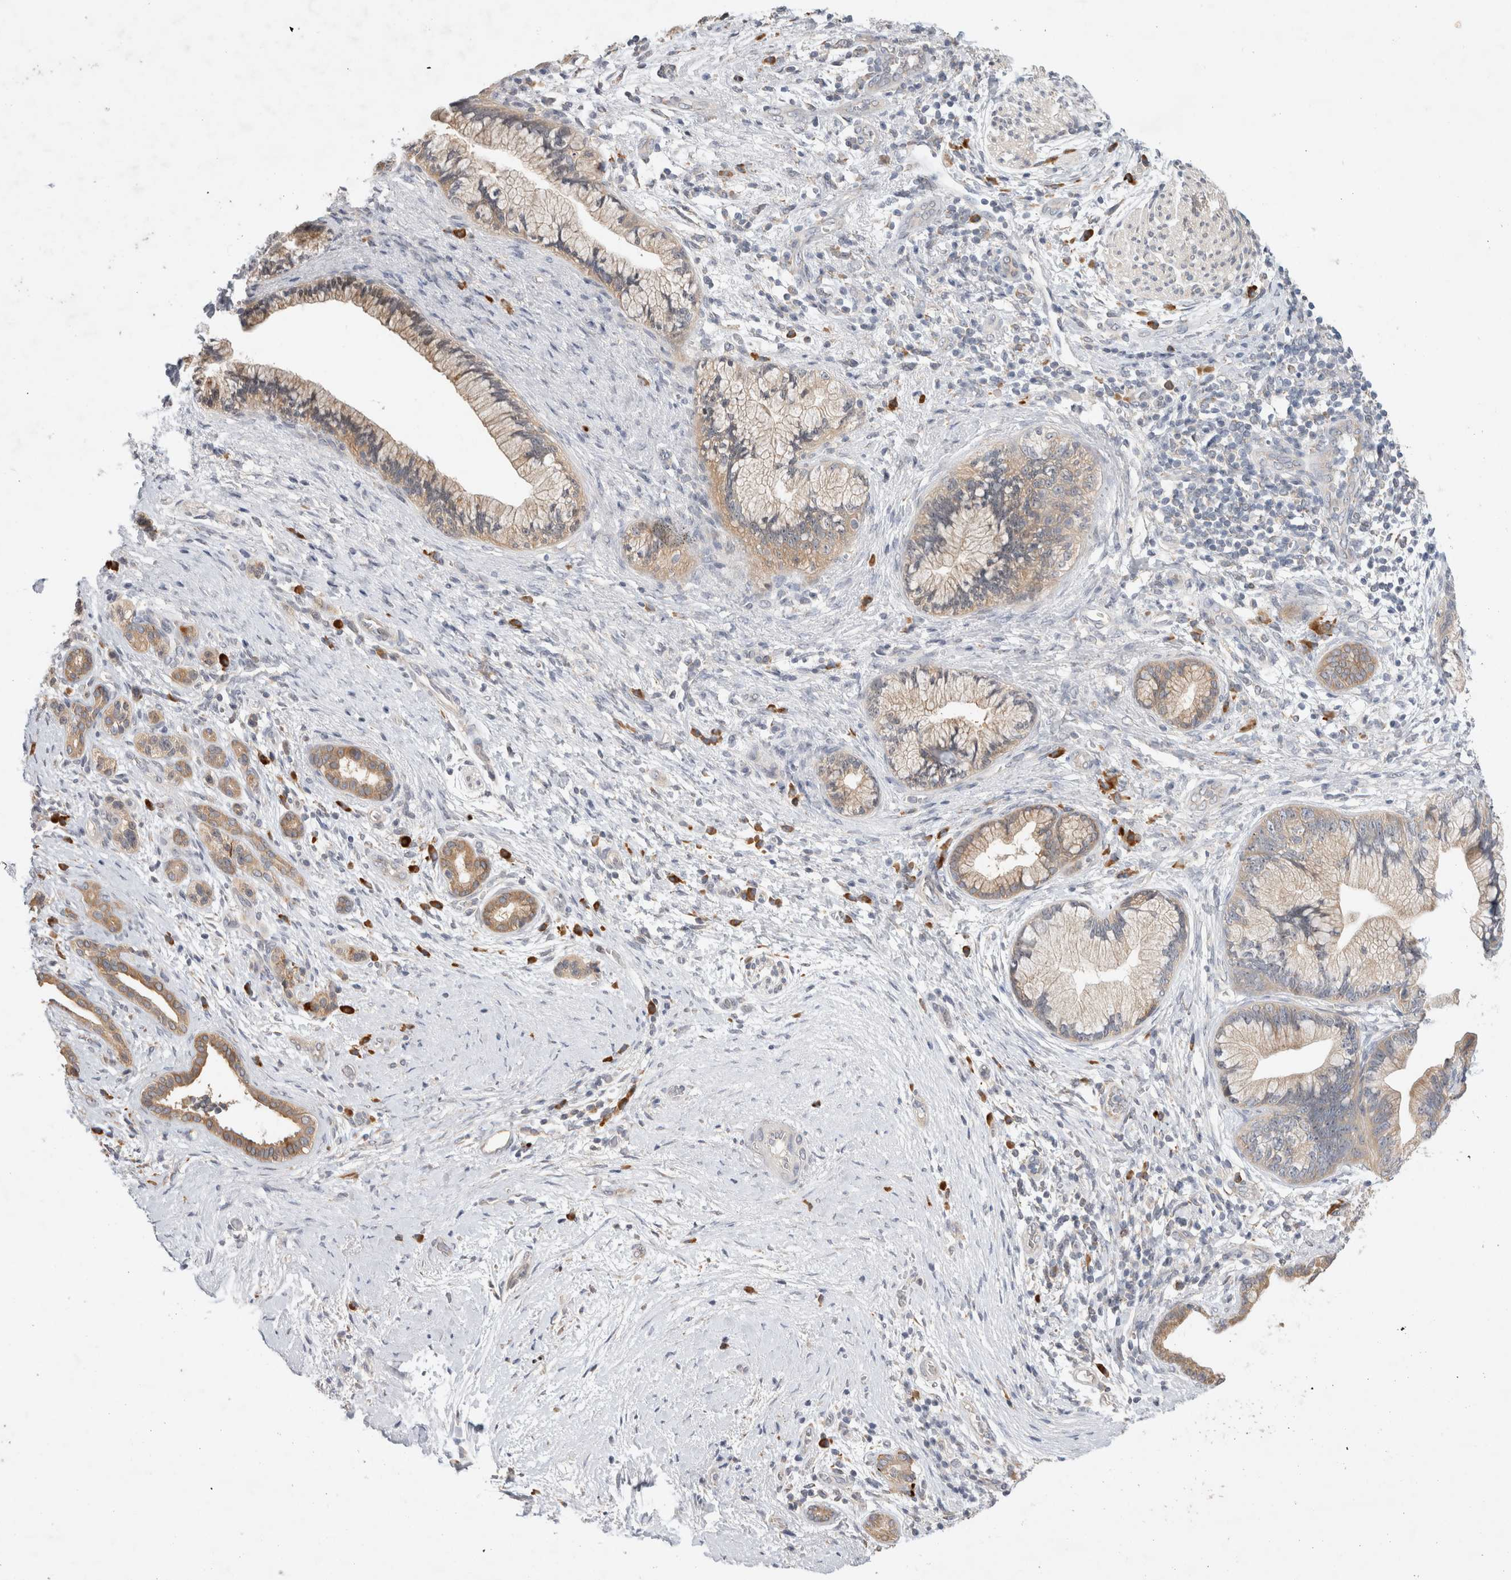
{"staining": {"intensity": "moderate", "quantity": ">75%", "location": "cytoplasmic/membranous"}, "tissue": "pancreatic cancer", "cell_type": "Tumor cells", "image_type": "cancer", "snomed": [{"axis": "morphology", "description": "Adenocarcinoma, NOS"}, {"axis": "topography", "description": "Pancreas"}], "caption": "Immunohistochemical staining of pancreatic cancer exhibits moderate cytoplasmic/membranous protein staining in approximately >75% of tumor cells.", "gene": "NEDD4L", "patient": {"sex": "male", "age": 59}}